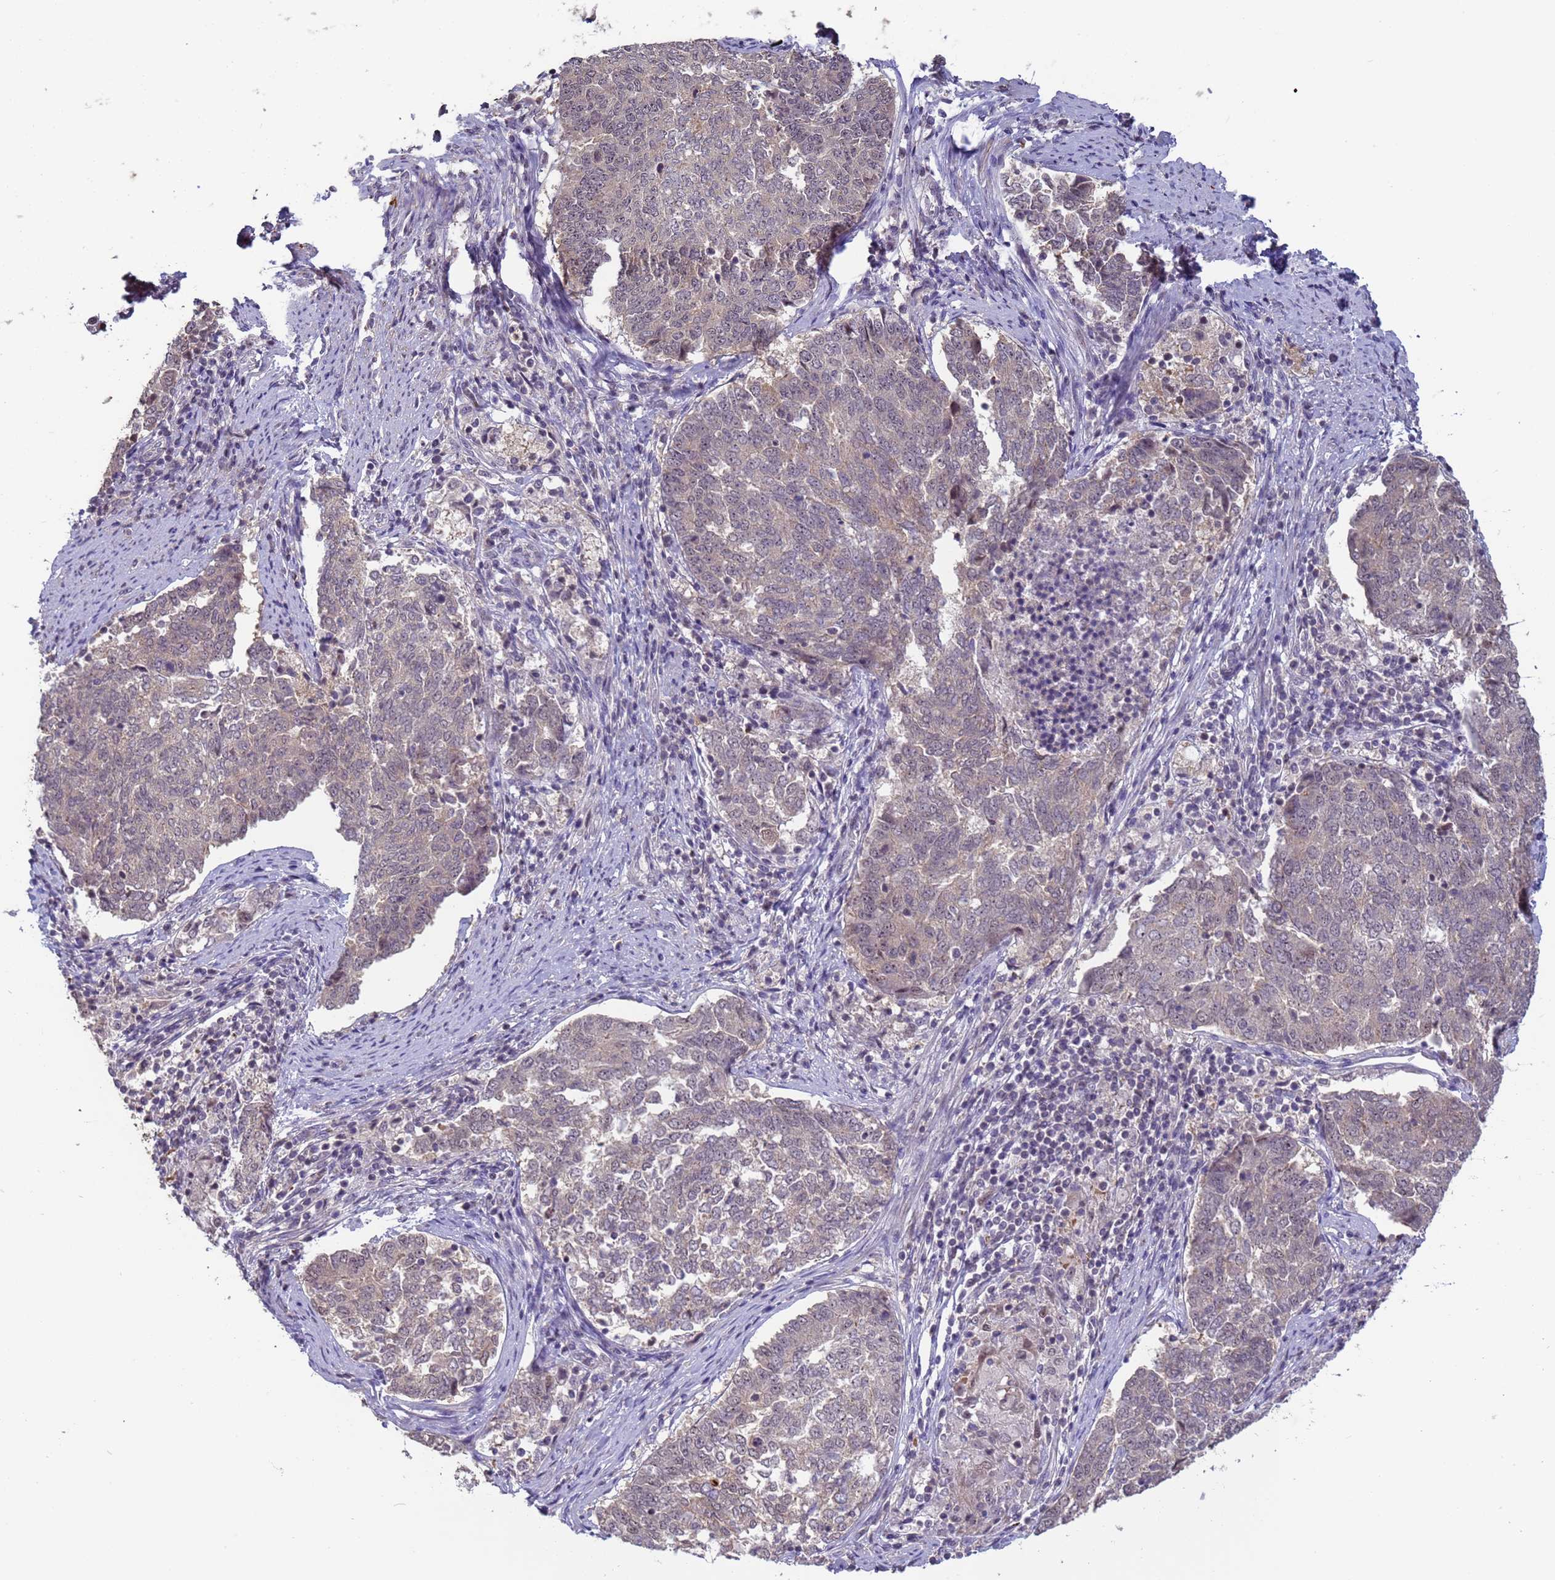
{"staining": {"intensity": "negative", "quantity": "none", "location": "none"}, "tissue": "endometrial cancer", "cell_type": "Tumor cells", "image_type": "cancer", "snomed": [{"axis": "morphology", "description": "Adenocarcinoma, NOS"}, {"axis": "topography", "description": "Endometrium"}], "caption": "Image shows no protein staining in tumor cells of endometrial adenocarcinoma tissue.", "gene": "VWA3A", "patient": {"sex": "female", "age": 80}}